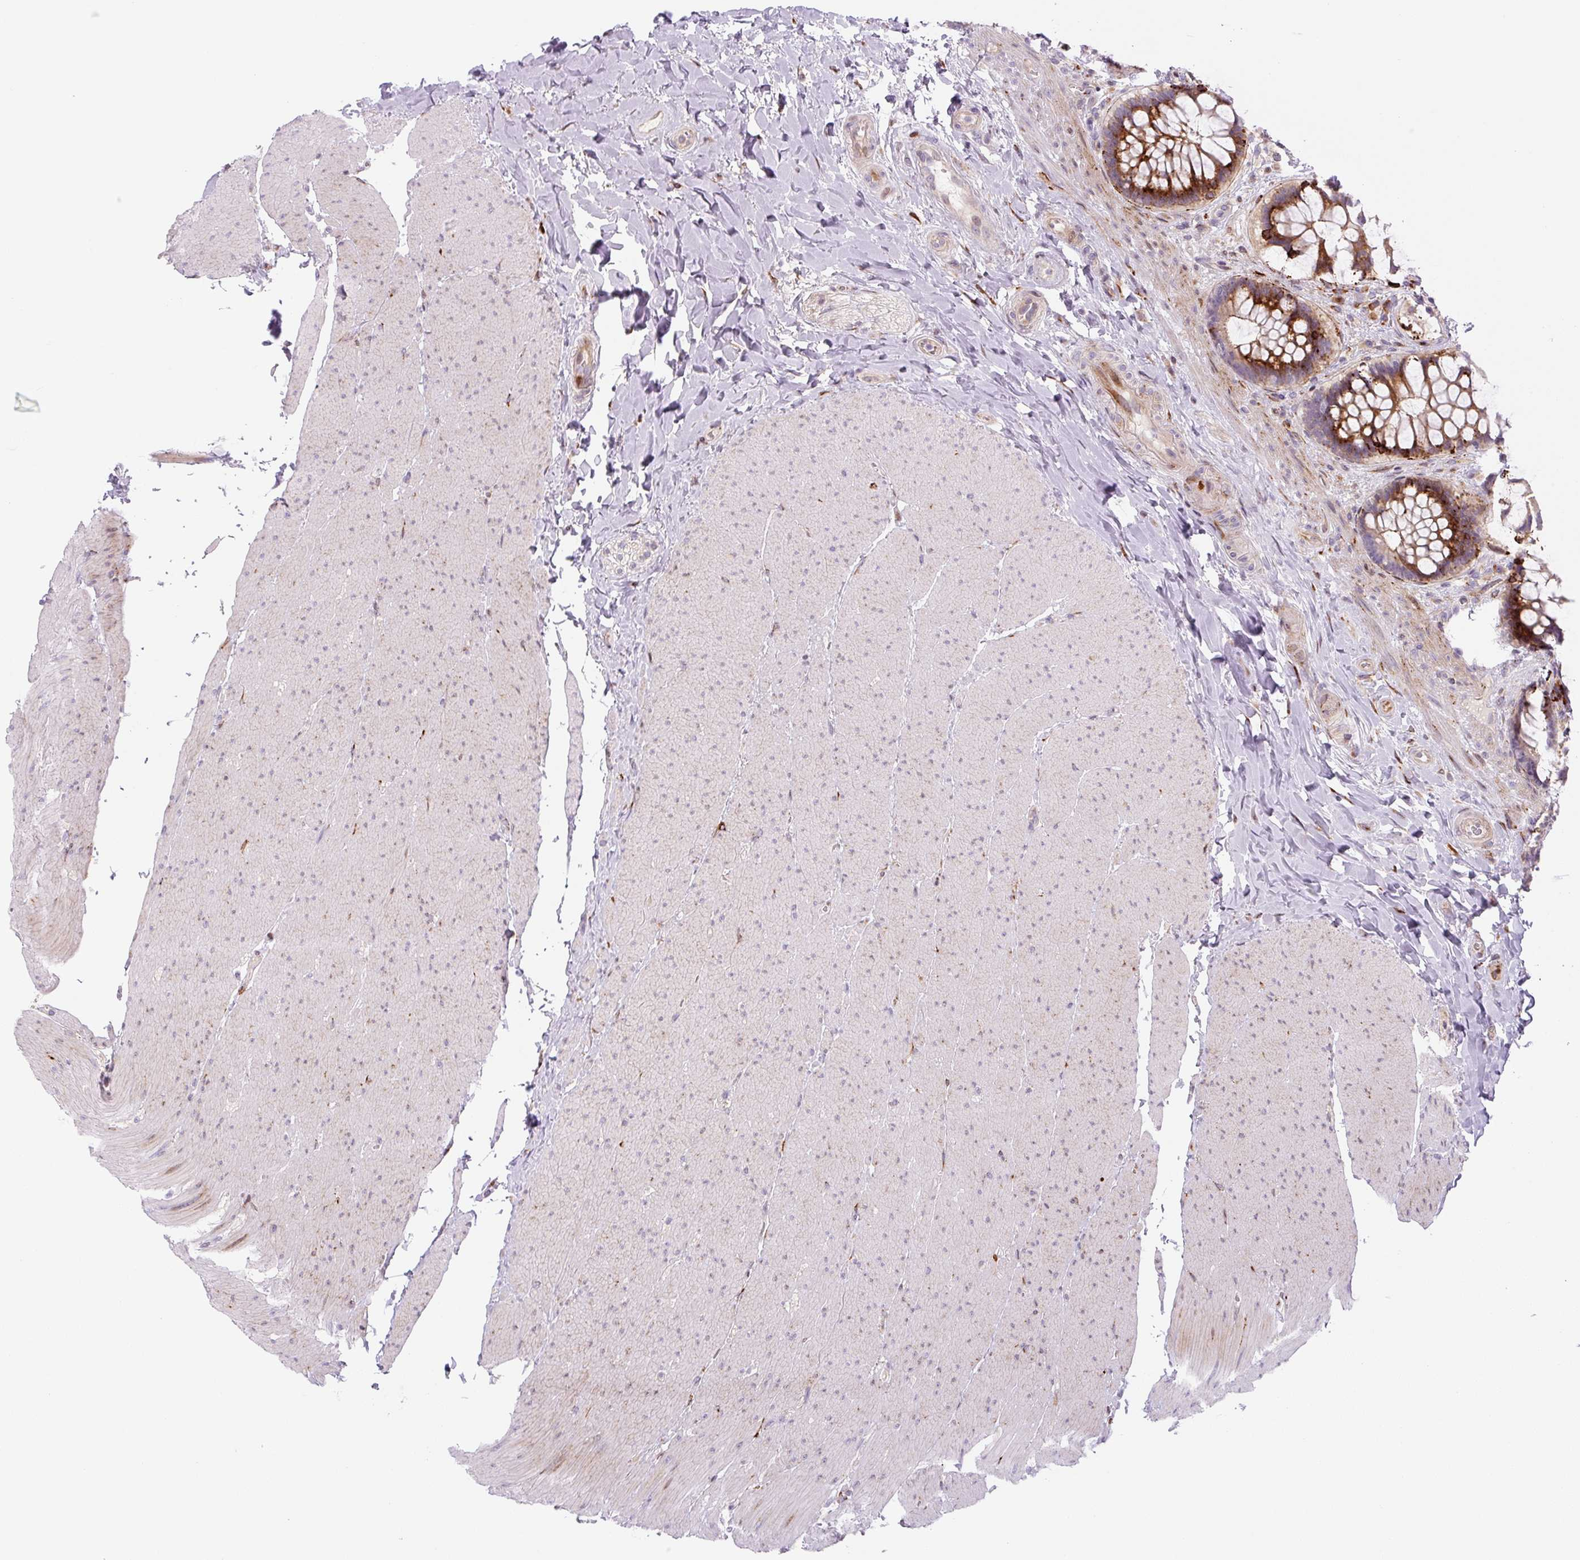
{"staining": {"intensity": "strong", "quantity": ">75%", "location": "cytoplasmic/membranous"}, "tissue": "rectum", "cell_type": "Glandular cells", "image_type": "normal", "snomed": [{"axis": "morphology", "description": "Normal tissue, NOS"}, {"axis": "topography", "description": "Rectum"}], "caption": "Immunohistochemical staining of benign rectum demonstrates strong cytoplasmic/membranous protein expression in about >75% of glandular cells. (DAB IHC with brightfield microscopy, high magnification).", "gene": "DISP3", "patient": {"sex": "female", "age": 58}}